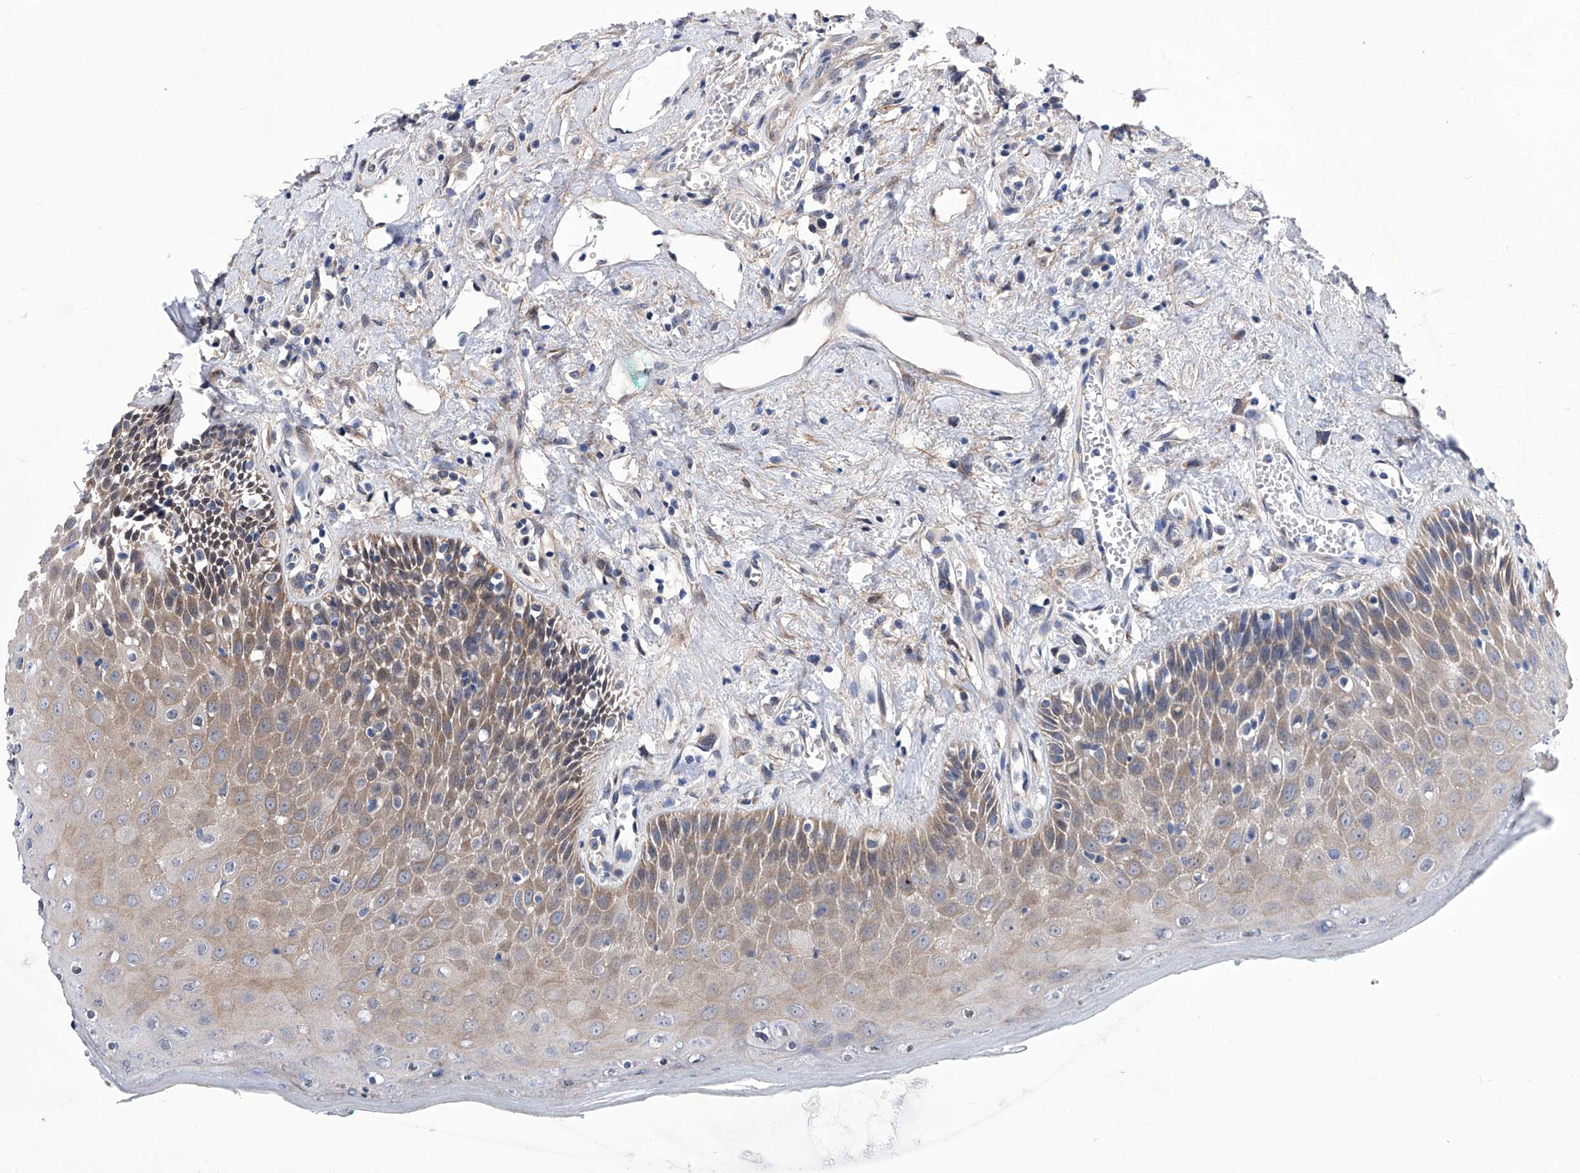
{"staining": {"intensity": "moderate", "quantity": "25%-75%", "location": "cytoplasmic/membranous"}, "tissue": "oral mucosa", "cell_type": "Squamous epithelial cells", "image_type": "normal", "snomed": [{"axis": "morphology", "description": "Normal tissue, NOS"}, {"axis": "topography", "description": "Oral tissue"}], "caption": "Brown immunohistochemical staining in normal human oral mucosa shows moderate cytoplasmic/membranous expression in about 25%-75% of squamous epithelial cells.", "gene": "KTI12", "patient": {"sex": "female", "age": 70}}